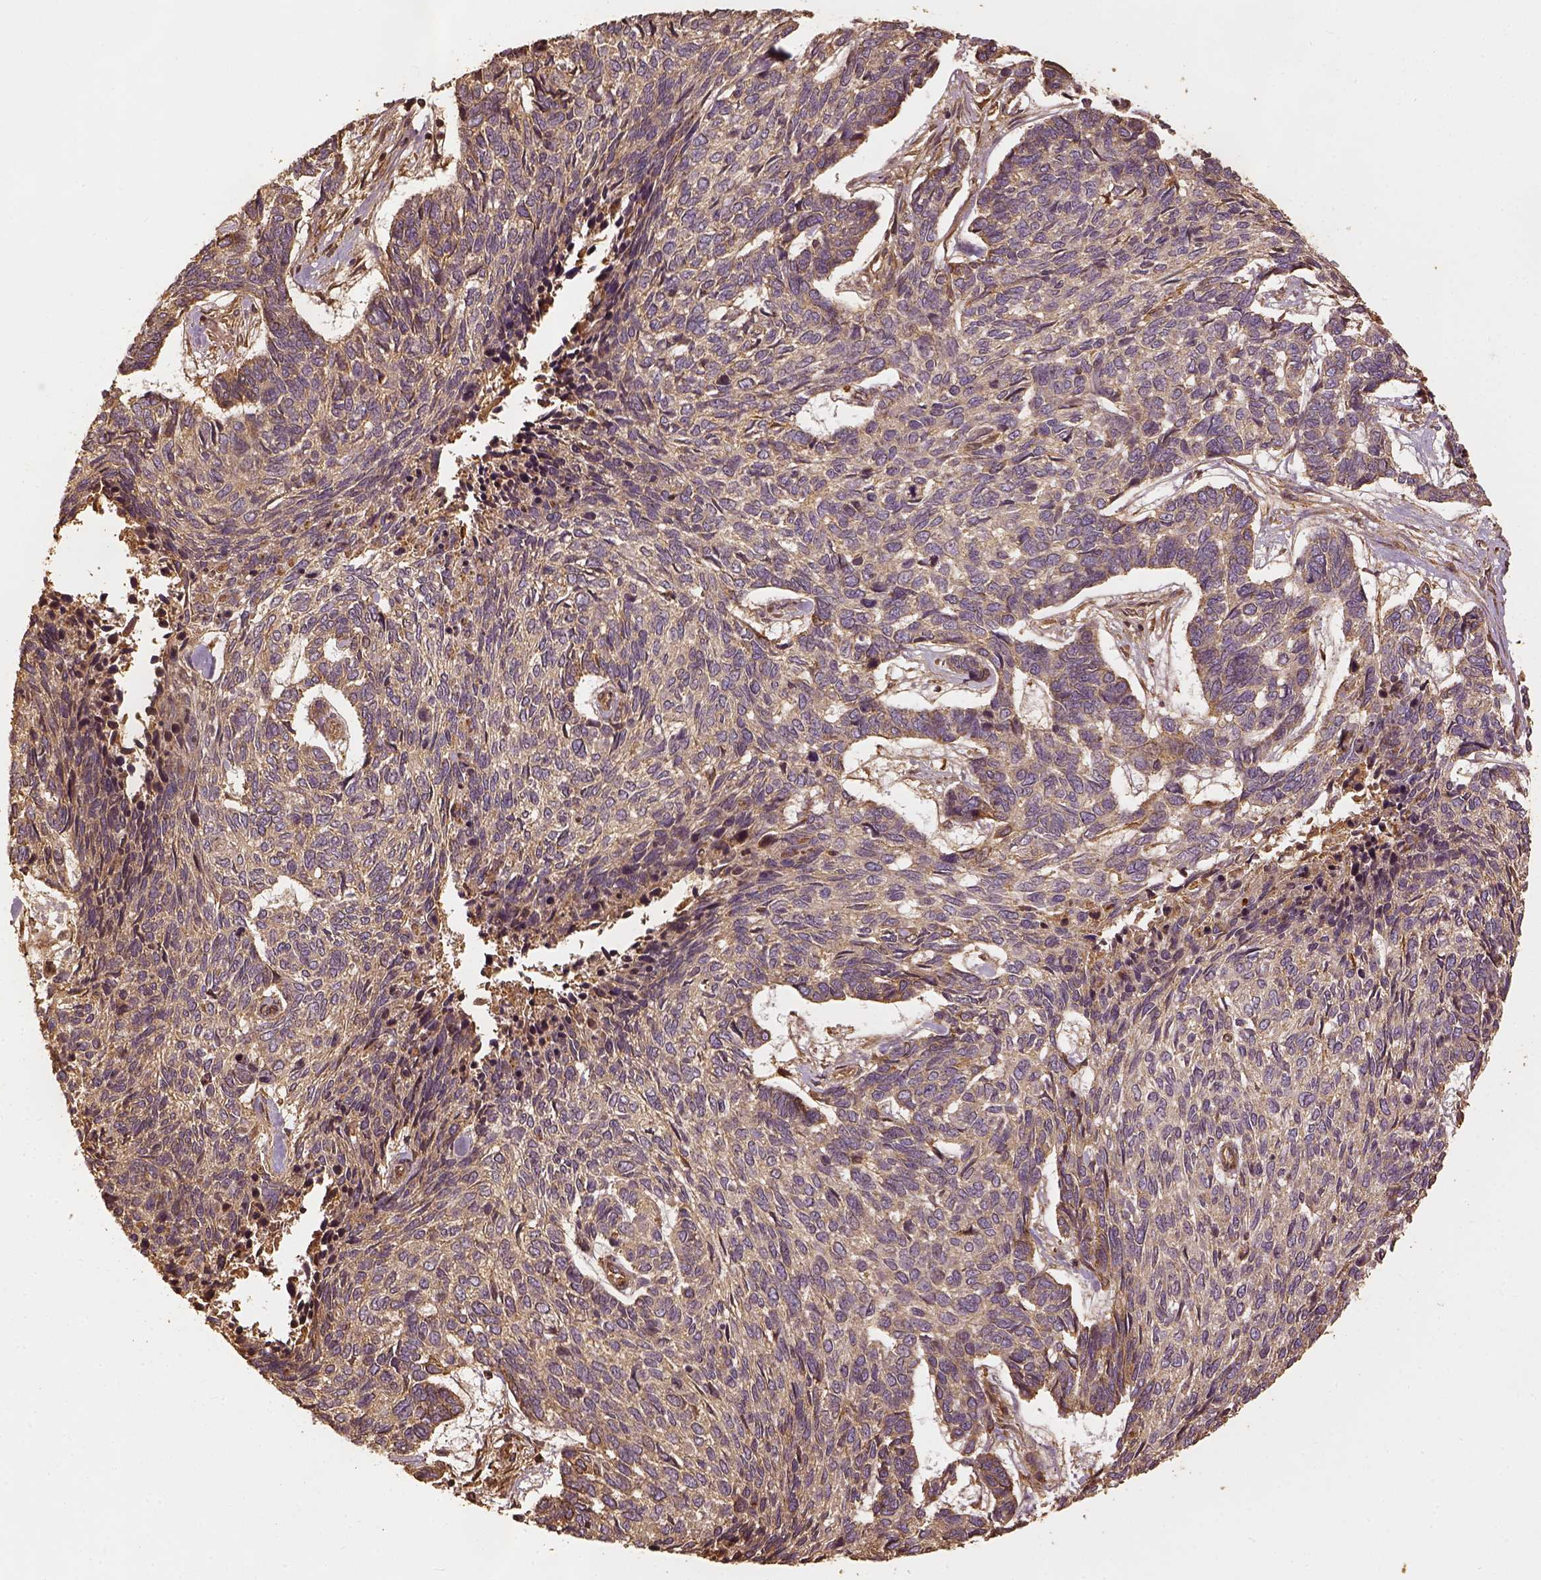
{"staining": {"intensity": "weak", "quantity": "25%-75%", "location": "cytoplasmic/membranous"}, "tissue": "skin cancer", "cell_type": "Tumor cells", "image_type": "cancer", "snomed": [{"axis": "morphology", "description": "Basal cell carcinoma"}, {"axis": "topography", "description": "Skin"}], "caption": "Immunohistochemical staining of basal cell carcinoma (skin) shows low levels of weak cytoplasmic/membranous protein expression in approximately 25%-75% of tumor cells.", "gene": "VEGFA", "patient": {"sex": "female", "age": 65}}